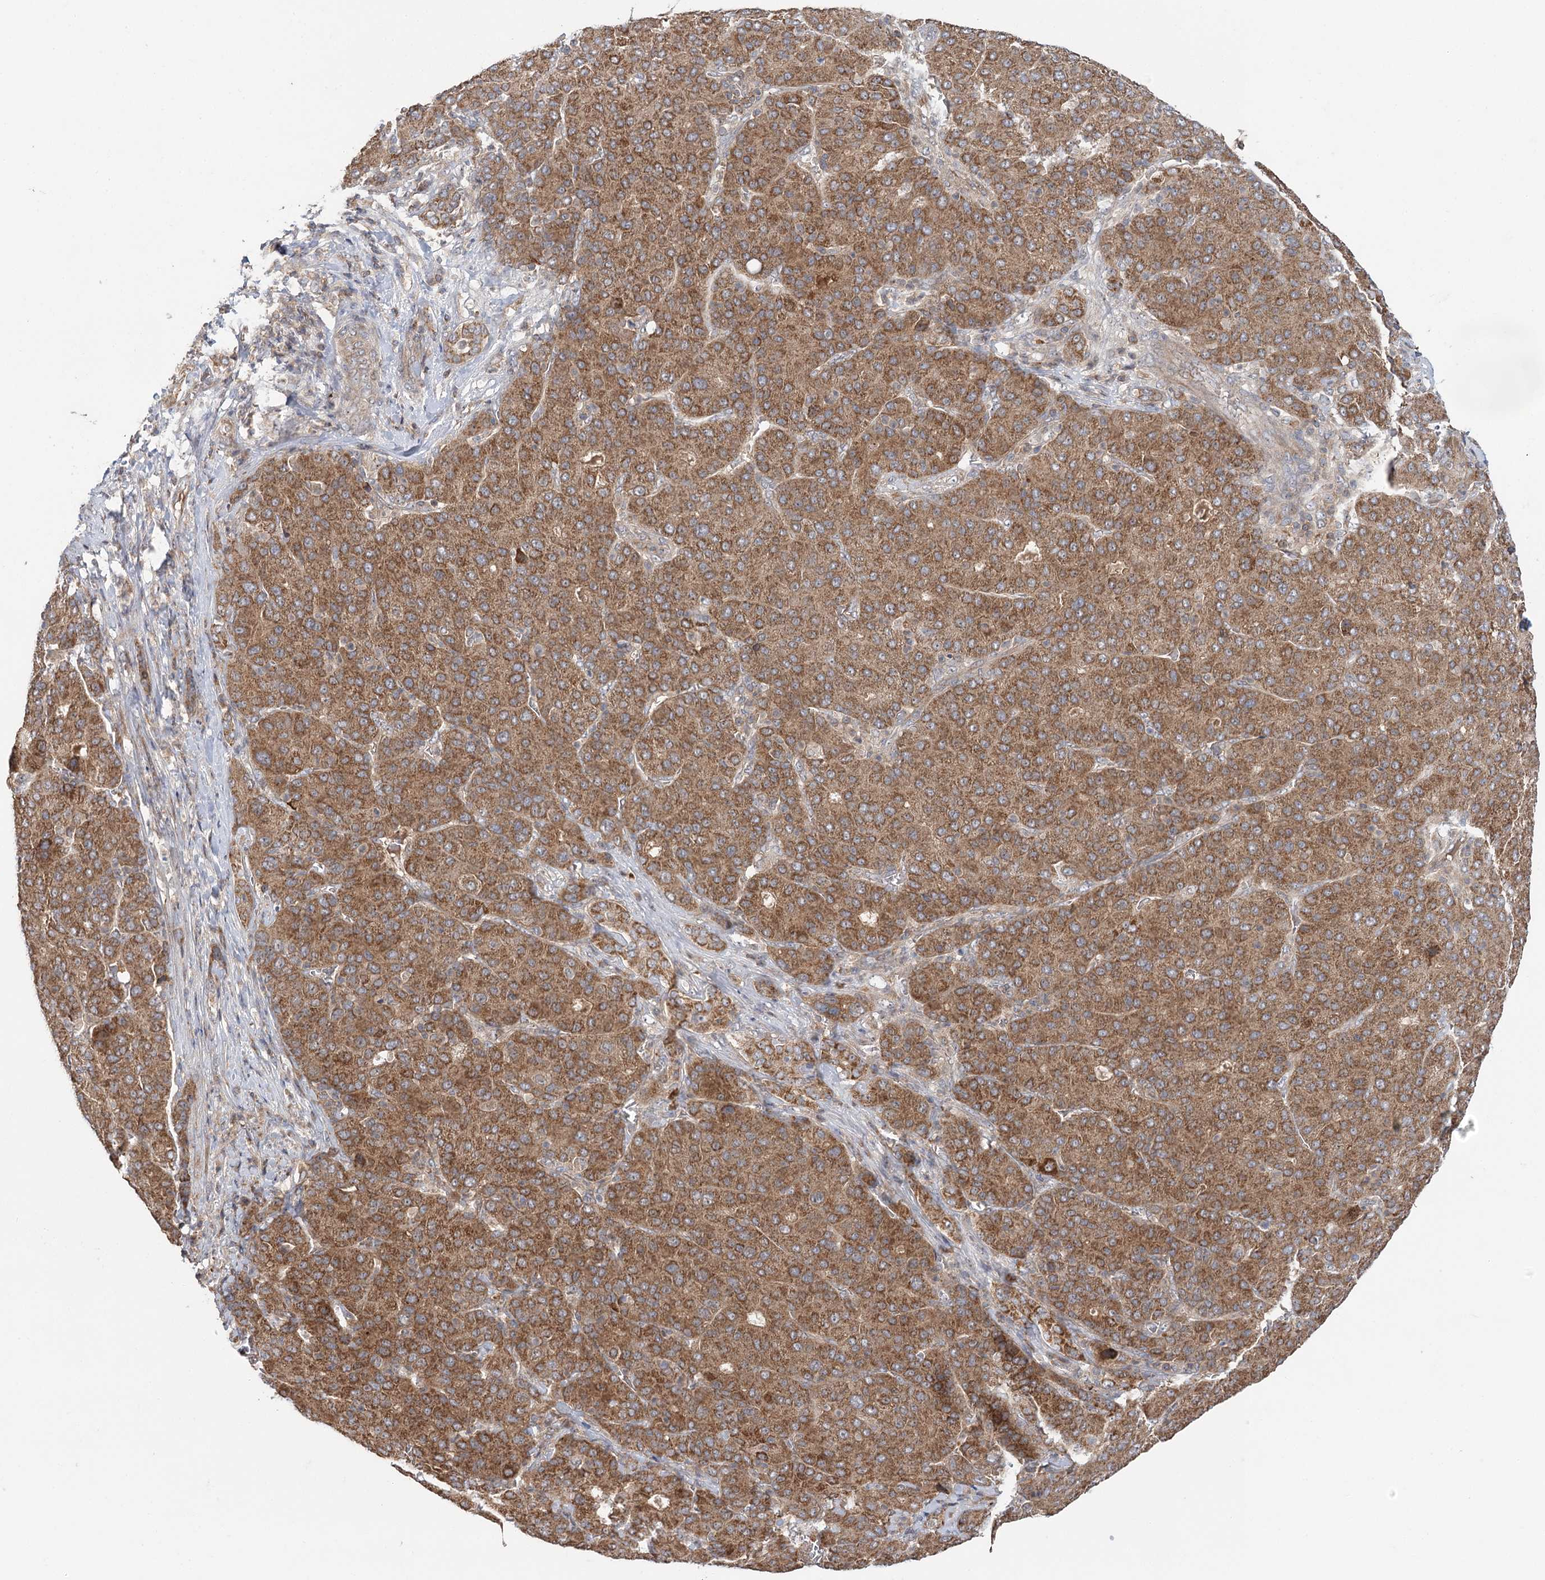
{"staining": {"intensity": "moderate", "quantity": ">75%", "location": "cytoplasmic/membranous"}, "tissue": "liver cancer", "cell_type": "Tumor cells", "image_type": "cancer", "snomed": [{"axis": "morphology", "description": "Carcinoma, Hepatocellular, NOS"}, {"axis": "topography", "description": "Liver"}], "caption": "Immunohistochemistry (IHC) histopathology image of neoplastic tissue: human hepatocellular carcinoma (liver) stained using immunohistochemistry (IHC) exhibits medium levels of moderate protein expression localized specifically in the cytoplasmic/membranous of tumor cells, appearing as a cytoplasmic/membranous brown color.", "gene": "RAPGEF6", "patient": {"sex": "male", "age": 65}}